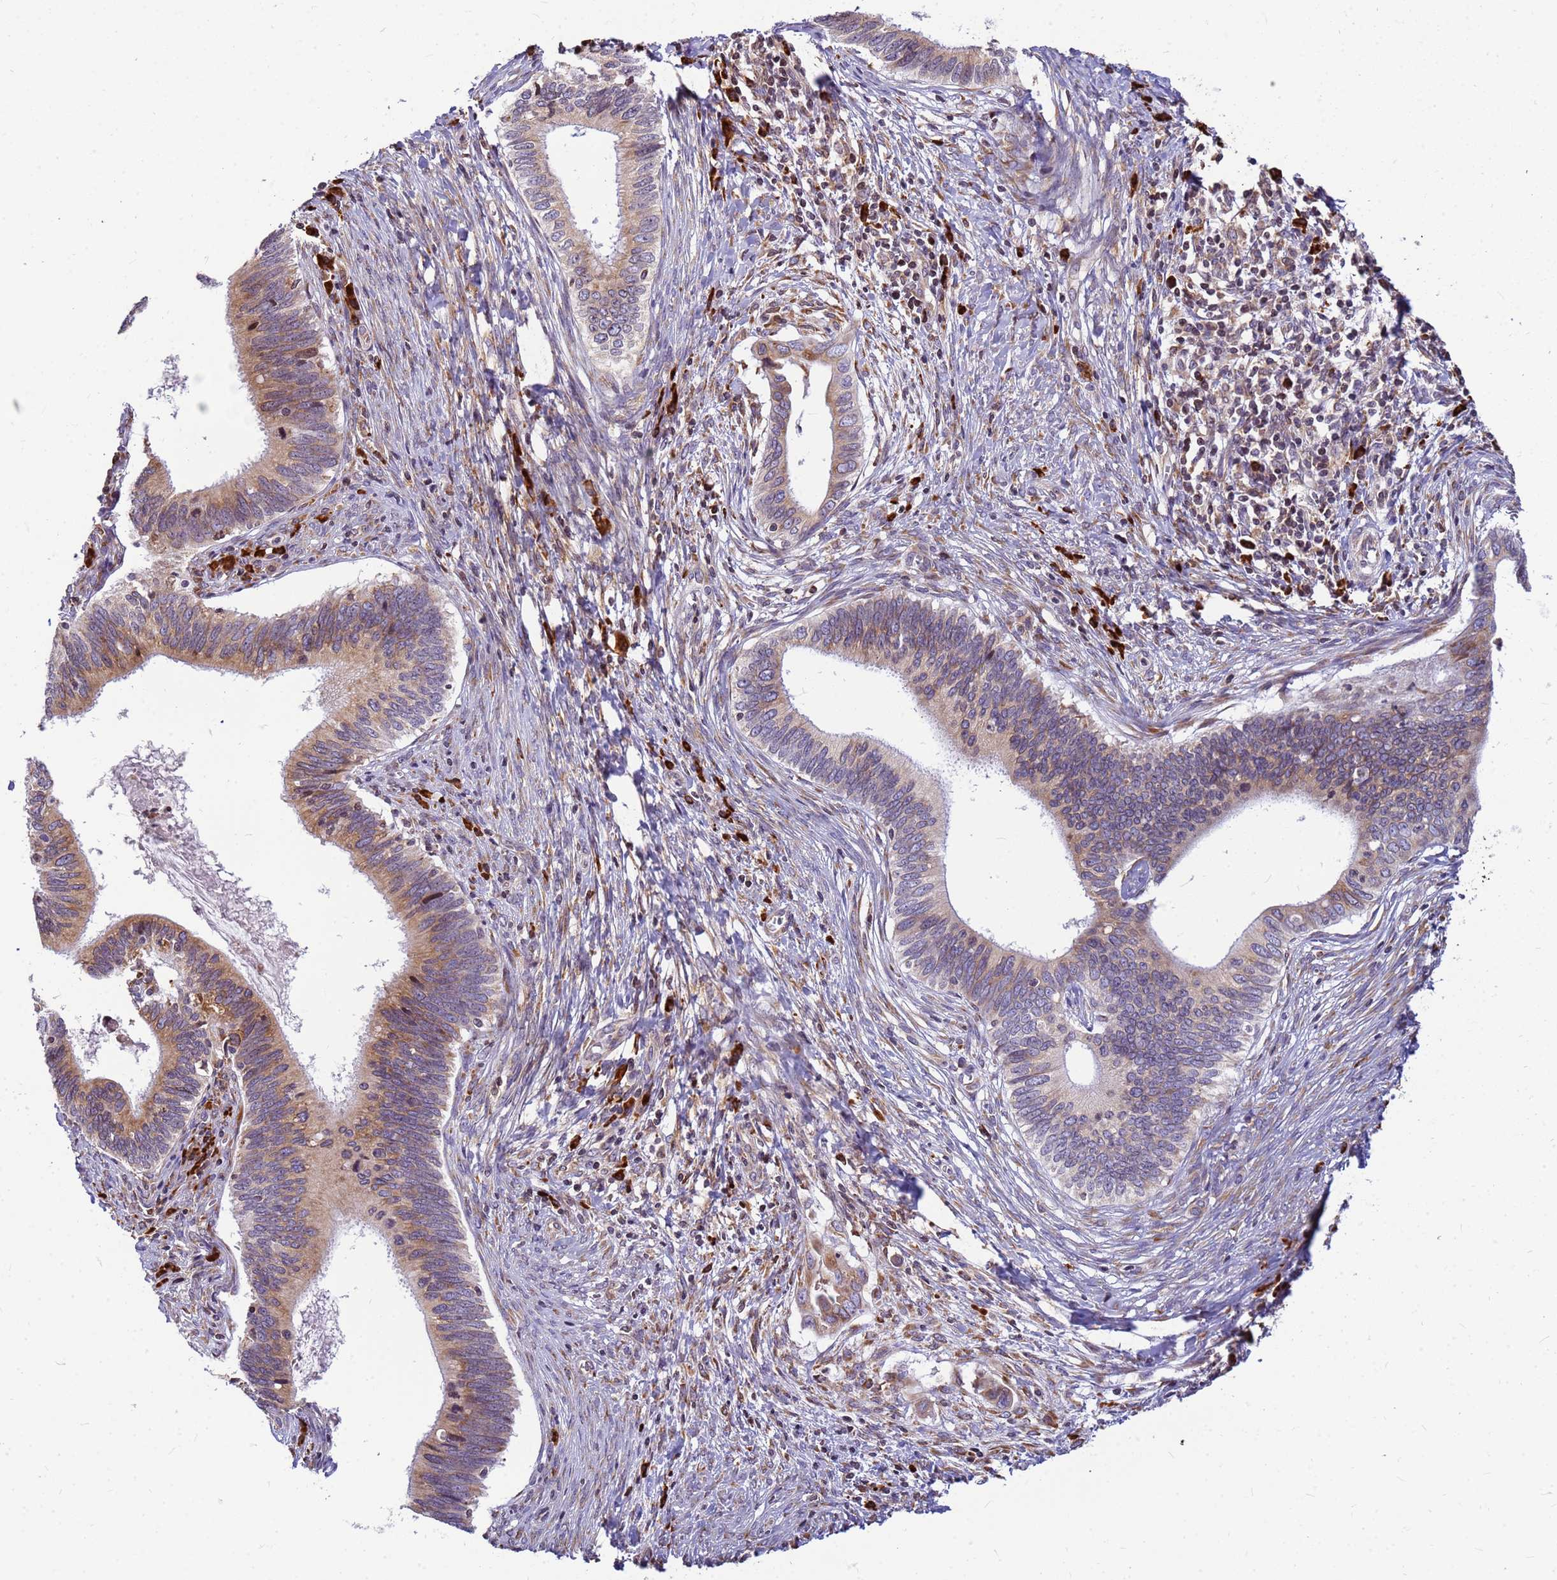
{"staining": {"intensity": "moderate", "quantity": "25%-75%", "location": "cytoplasmic/membranous"}, "tissue": "cervical cancer", "cell_type": "Tumor cells", "image_type": "cancer", "snomed": [{"axis": "morphology", "description": "Adenocarcinoma, NOS"}, {"axis": "topography", "description": "Cervix"}], "caption": "Cervical cancer stained for a protein (brown) demonstrates moderate cytoplasmic/membranous positive staining in approximately 25%-75% of tumor cells.", "gene": "SSR4", "patient": {"sex": "female", "age": 42}}